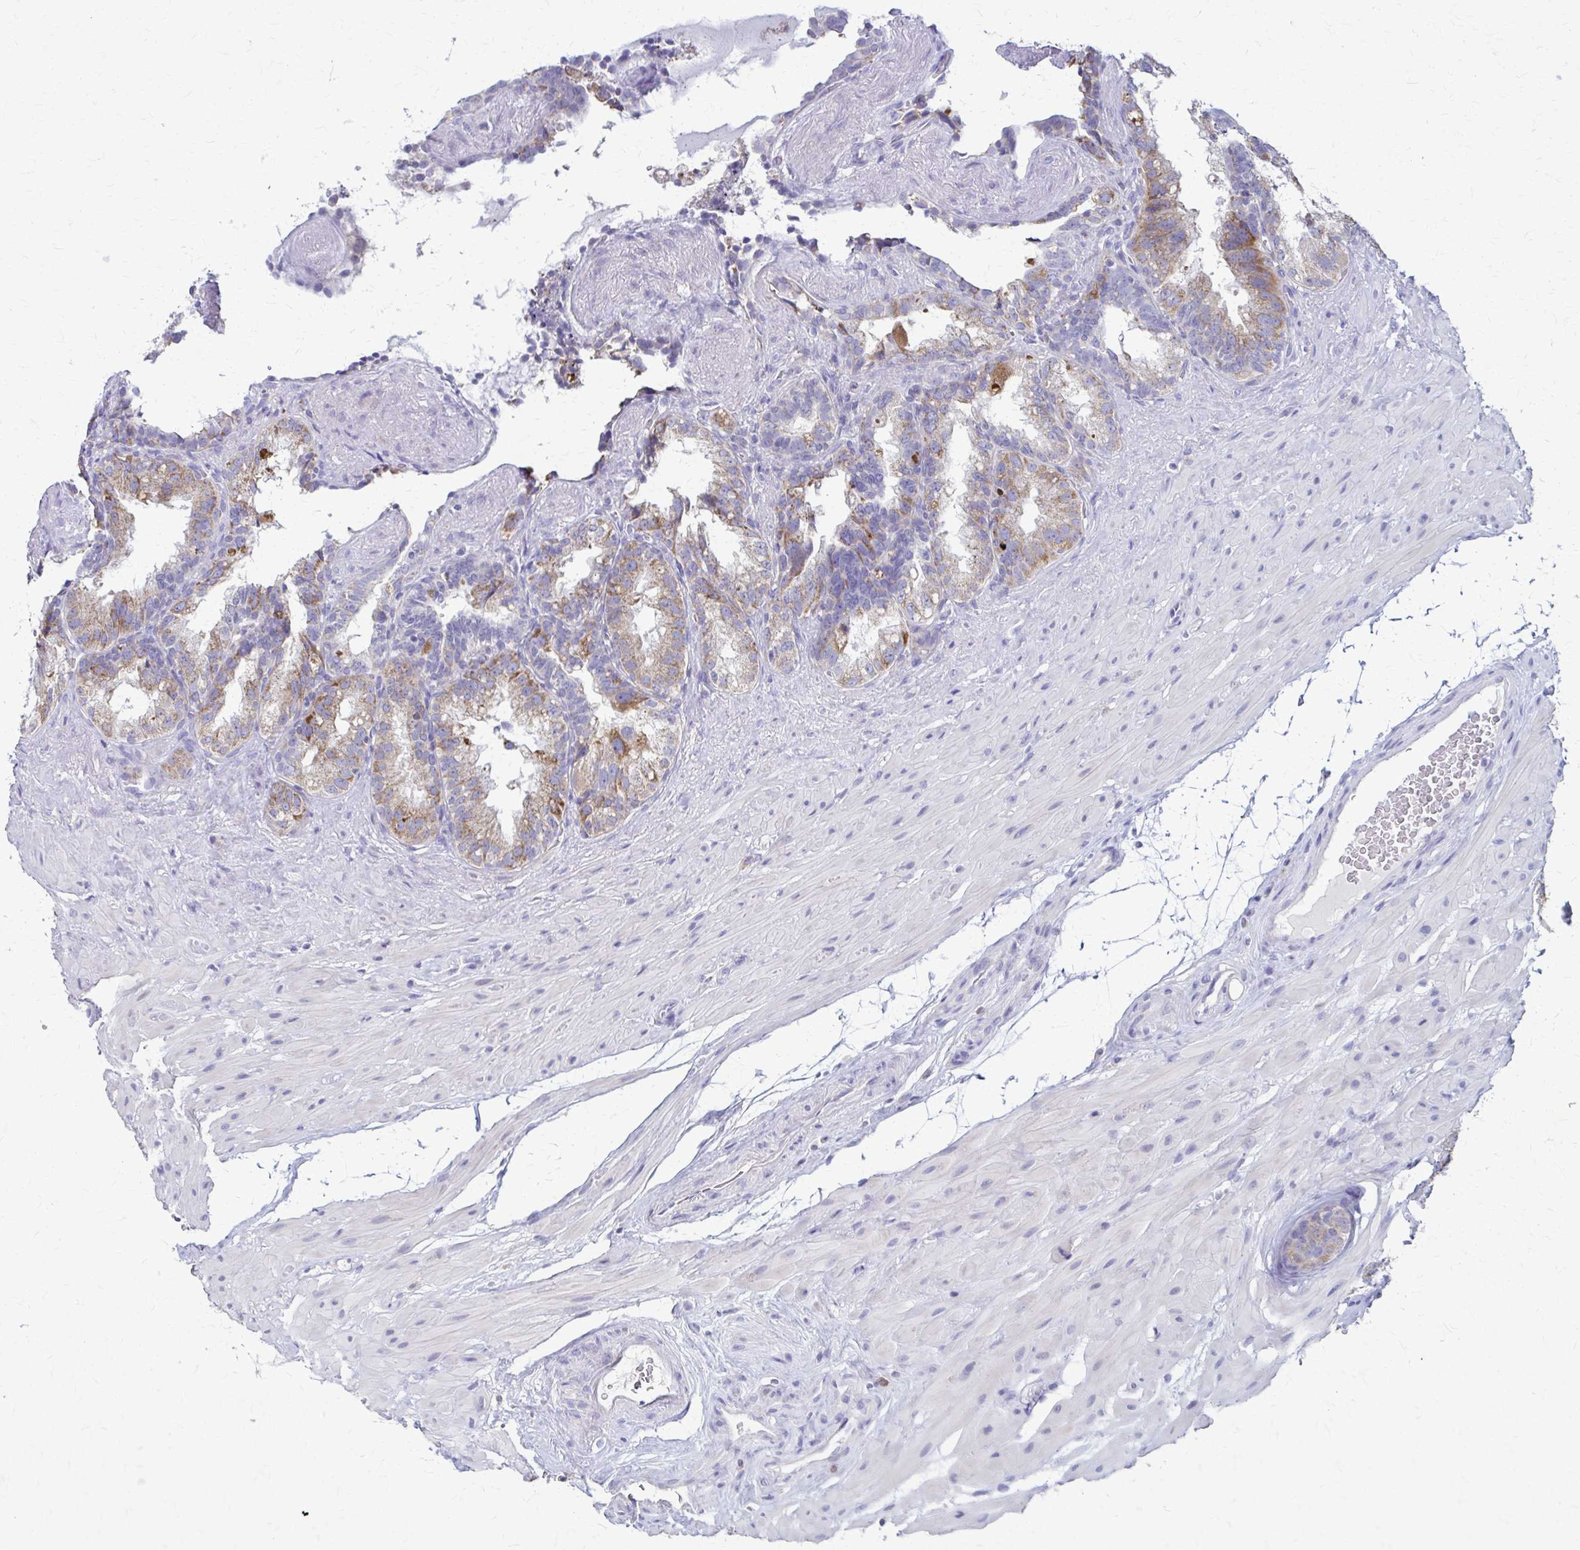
{"staining": {"intensity": "moderate", "quantity": "<25%", "location": "cytoplasmic/membranous"}, "tissue": "seminal vesicle", "cell_type": "Glandular cells", "image_type": "normal", "snomed": [{"axis": "morphology", "description": "Normal tissue, NOS"}, {"axis": "topography", "description": "Seminal veicle"}], "caption": "Human seminal vesicle stained with a brown dye displays moderate cytoplasmic/membranous positive expression in approximately <25% of glandular cells.", "gene": "SAMD13", "patient": {"sex": "male", "age": 60}}